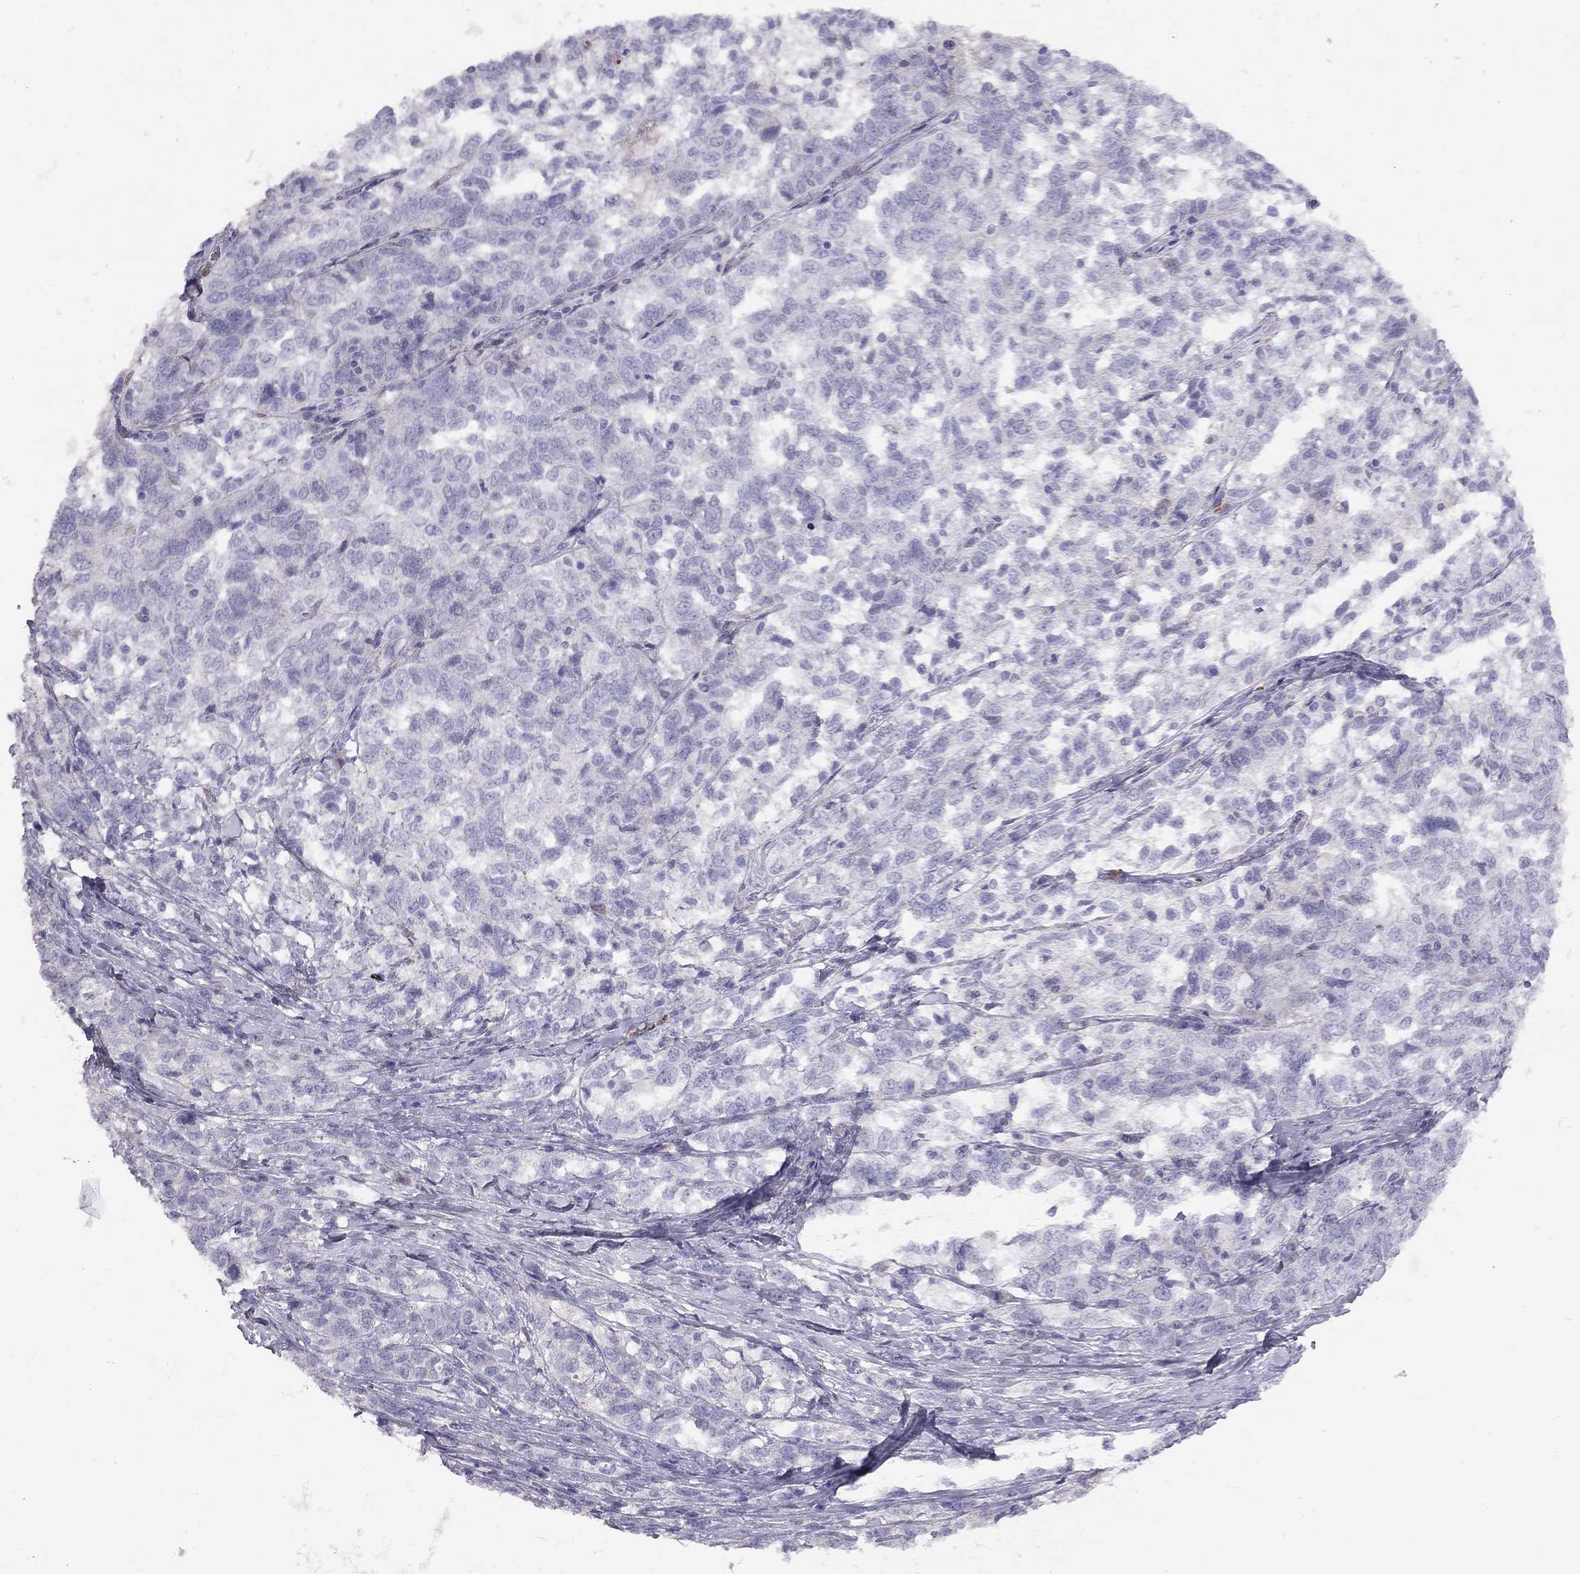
{"staining": {"intensity": "negative", "quantity": "none", "location": "none"}, "tissue": "ovarian cancer", "cell_type": "Tumor cells", "image_type": "cancer", "snomed": [{"axis": "morphology", "description": "Cystadenocarcinoma, serous, NOS"}, {"axis": "topography", "description": "Ovary"}], "caption": "The immunohistochemistry (IHC) photomicrograph has no significant staining in tumor cells of ovarian cancer tissue. Brightfield microscopy of IHC stained with DAB (brown) and hematoxylin (blue), captured at high magnification.", "gene": "RHD", "patient": {"sex": "female", "age": 71}}